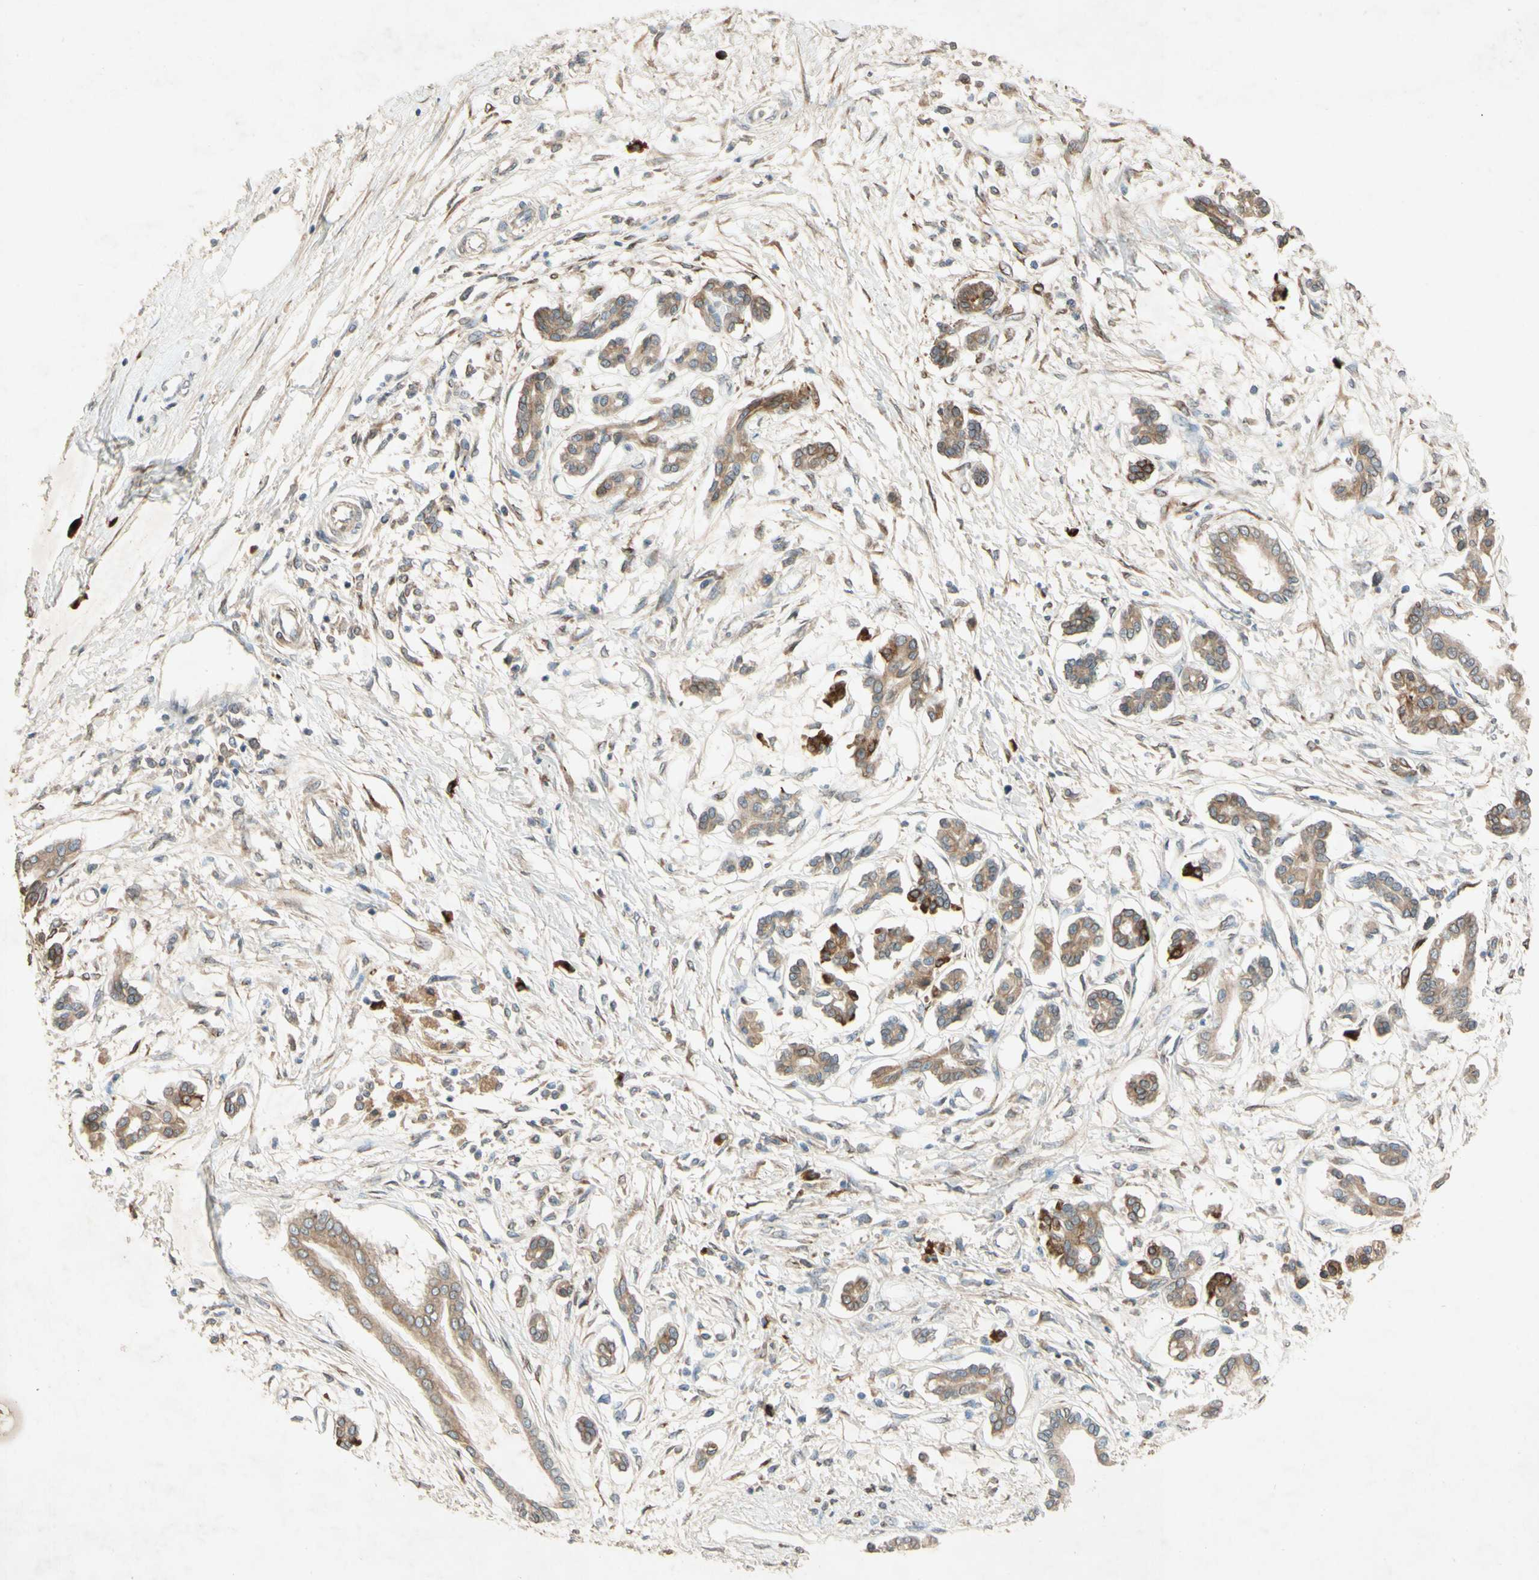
{"staining": {"intensity": "moderate", "quantity": ">75%", "location": "cytoplasmic/membranous,nuclear"}, "tissue": "pancreatic cancer", "cell_type": "Tumor cells", "image_type": "cancer", "snomed": [{"axis": "morphology", "description": "Adenocarcinoma, NOS"}, {"axis": "topography", "description": "Pancreas"}], "caption": "An image showing moderate cytoplasmic/membranous and nuclear positivity in approximately >75% of tumor cells in pancreatic cancer (adenocarcinoma), as visualized by brown immunohistochemical staining.", "gene": "PTPRU", "patient": {"sex": "male", "age": 56}}